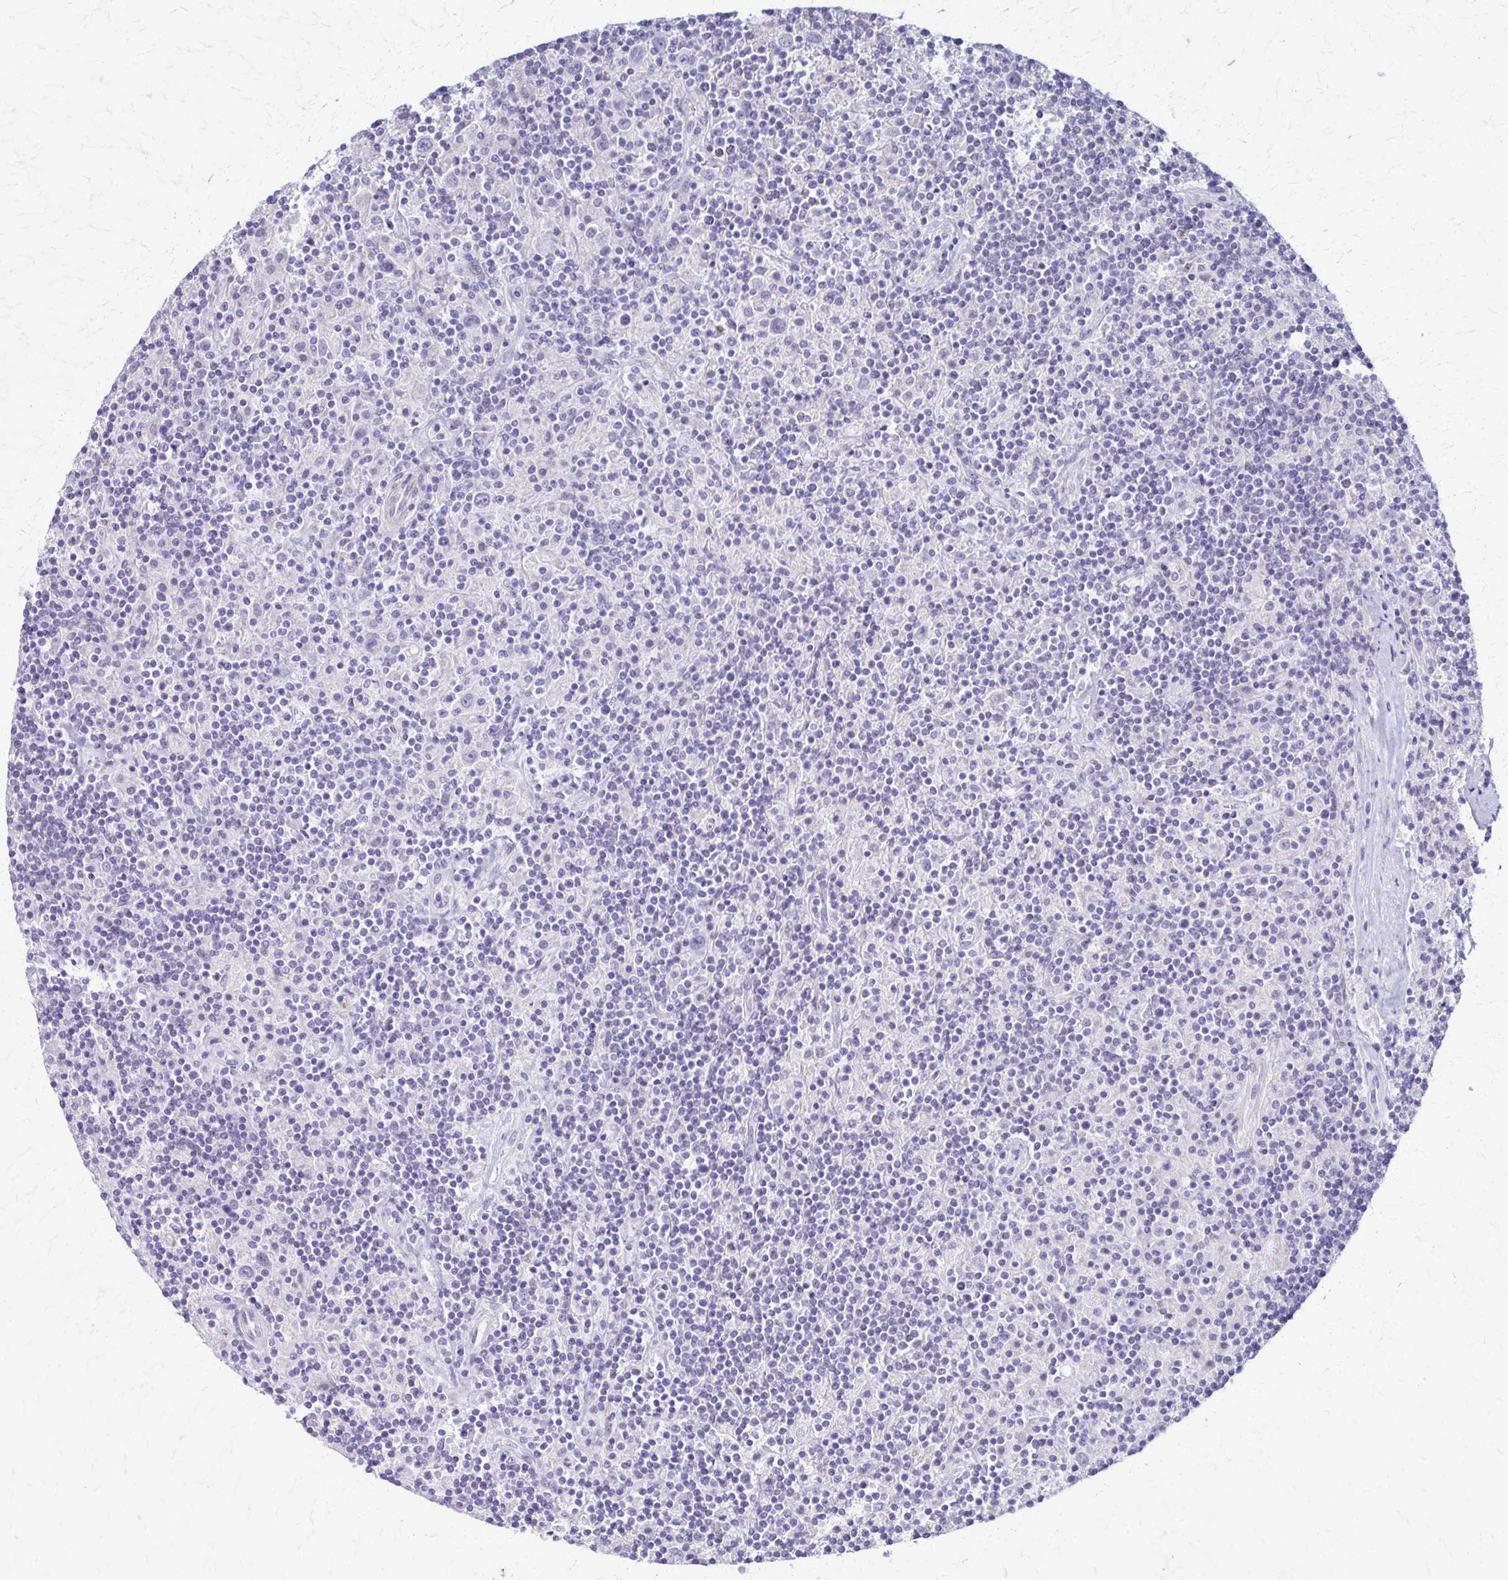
{"staining": {"intensity": "negative", "quantity": "none", "location": "none"}, "tissue": "lymphoma", "cell_type": "Tumor cells", "image_type": "cancer", "snomed": [{"axis": "morphology", "description": "Hodgkin's disease, NOS"}, {"axis": "topography", "description": "Lymph node"}], "caption": "This is a photomicrograph of immunohistochemistry staining of lymphoma, which shows no expression in tumor cells.", "gene": "DSP", "patient": {"sex": "male", "age": 70}}